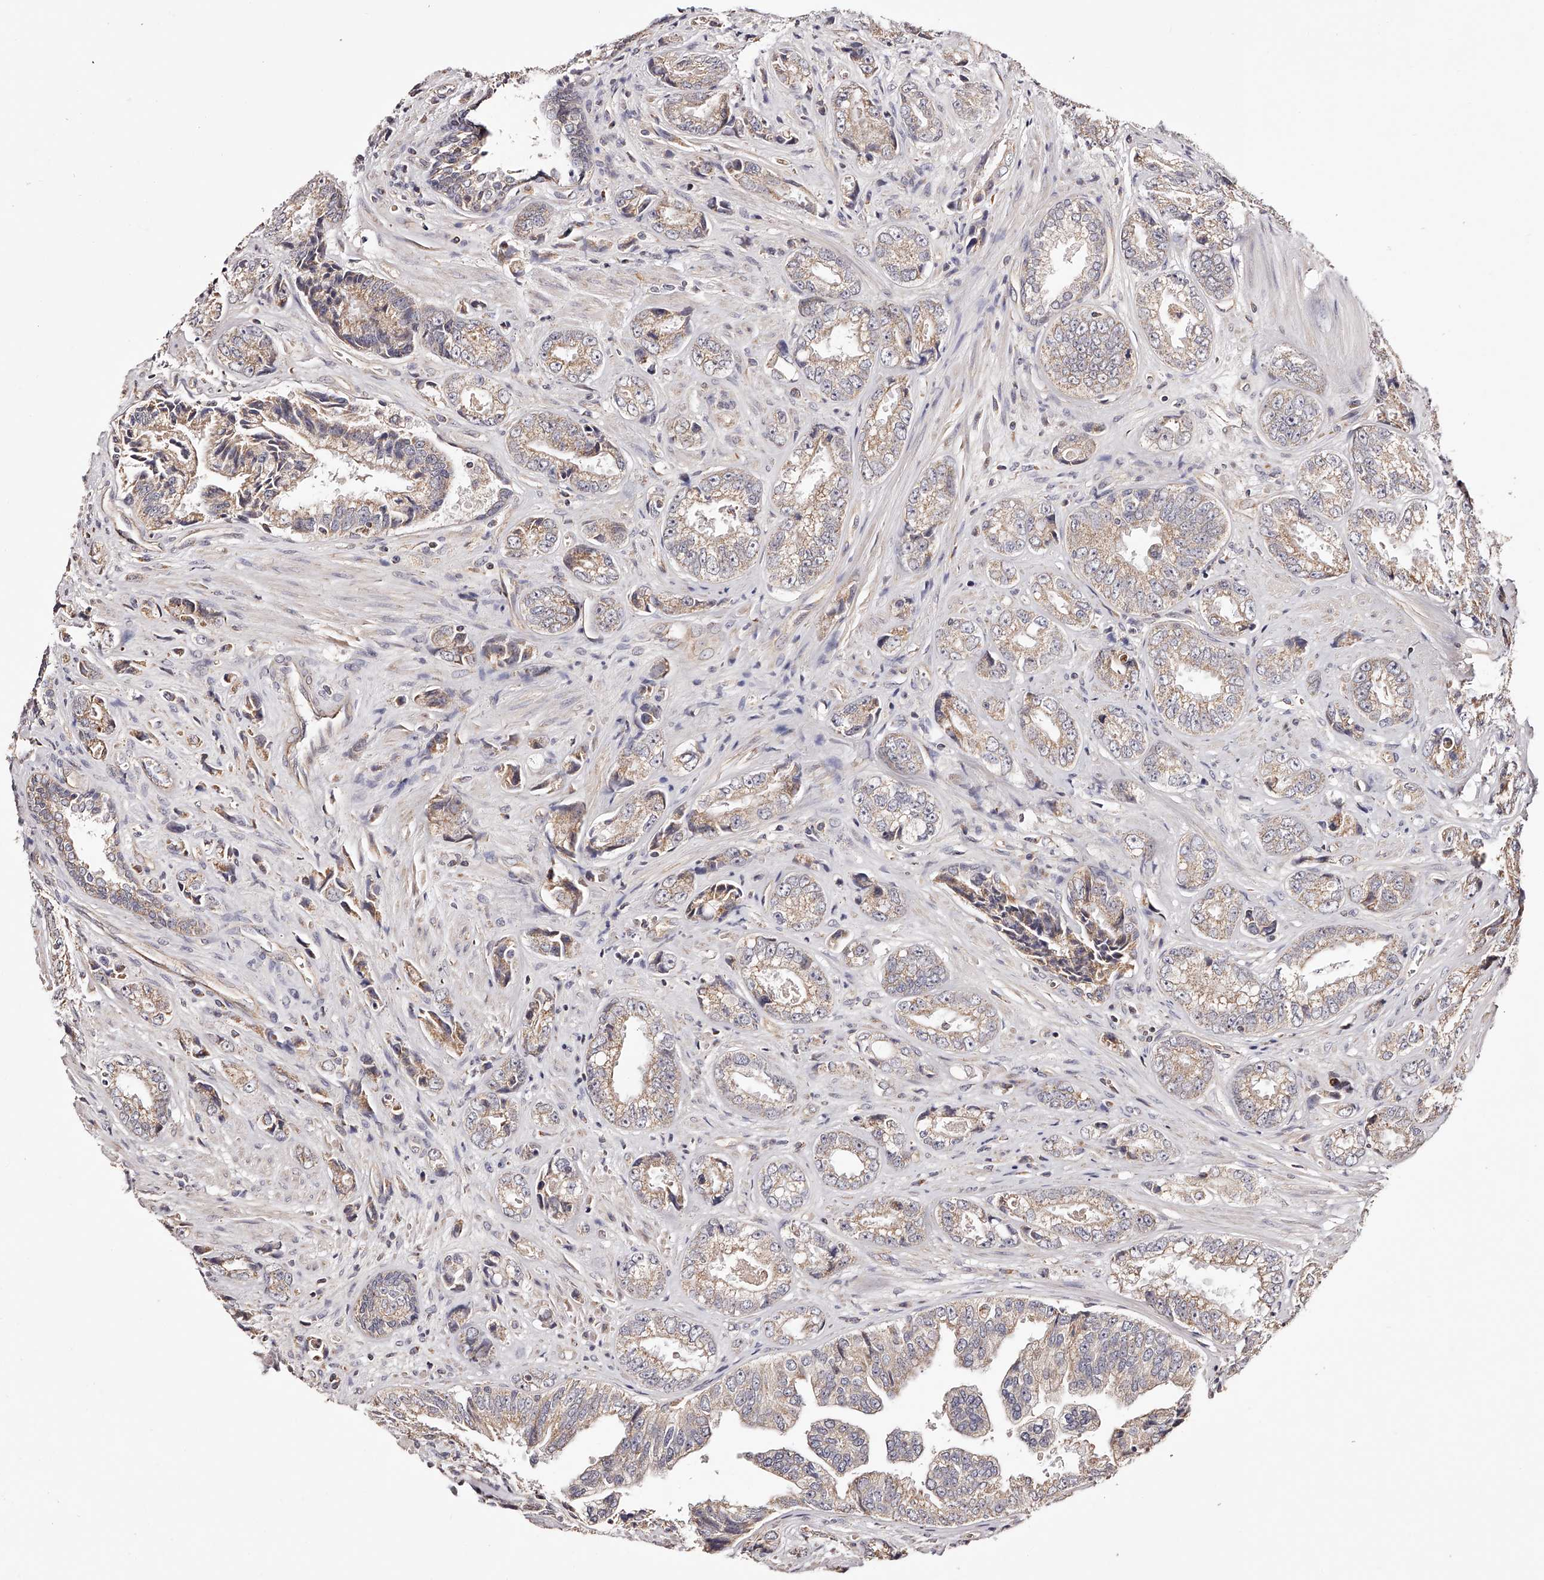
{"staining": {"intensity": "weak", "quantity": ">75%", "location": "cytoplasmic/membranous"}, "tissue": "prostate cancer", "cell_type": "Tumor cells", "image_type": "cancer", "snomed": [{"axis": "morphology", "description": "Adenocarcinoma, High grade"}, {"axis": "topography", "description": "Prostate"}], "caption": "The image reveals immunohistochemical staining of prostate cancer (adenocarcinoma (high-grade)). There is weak cytoplasmic/membranous expression is identified in approximately >75% of tumor cells. The staining is performed using DAB brown chromogen to label protein expression. The nuclei are counter-stained blue using hematoxylin.", "gene": "USP21", "patient": {"sex": "male", "age": 61}}